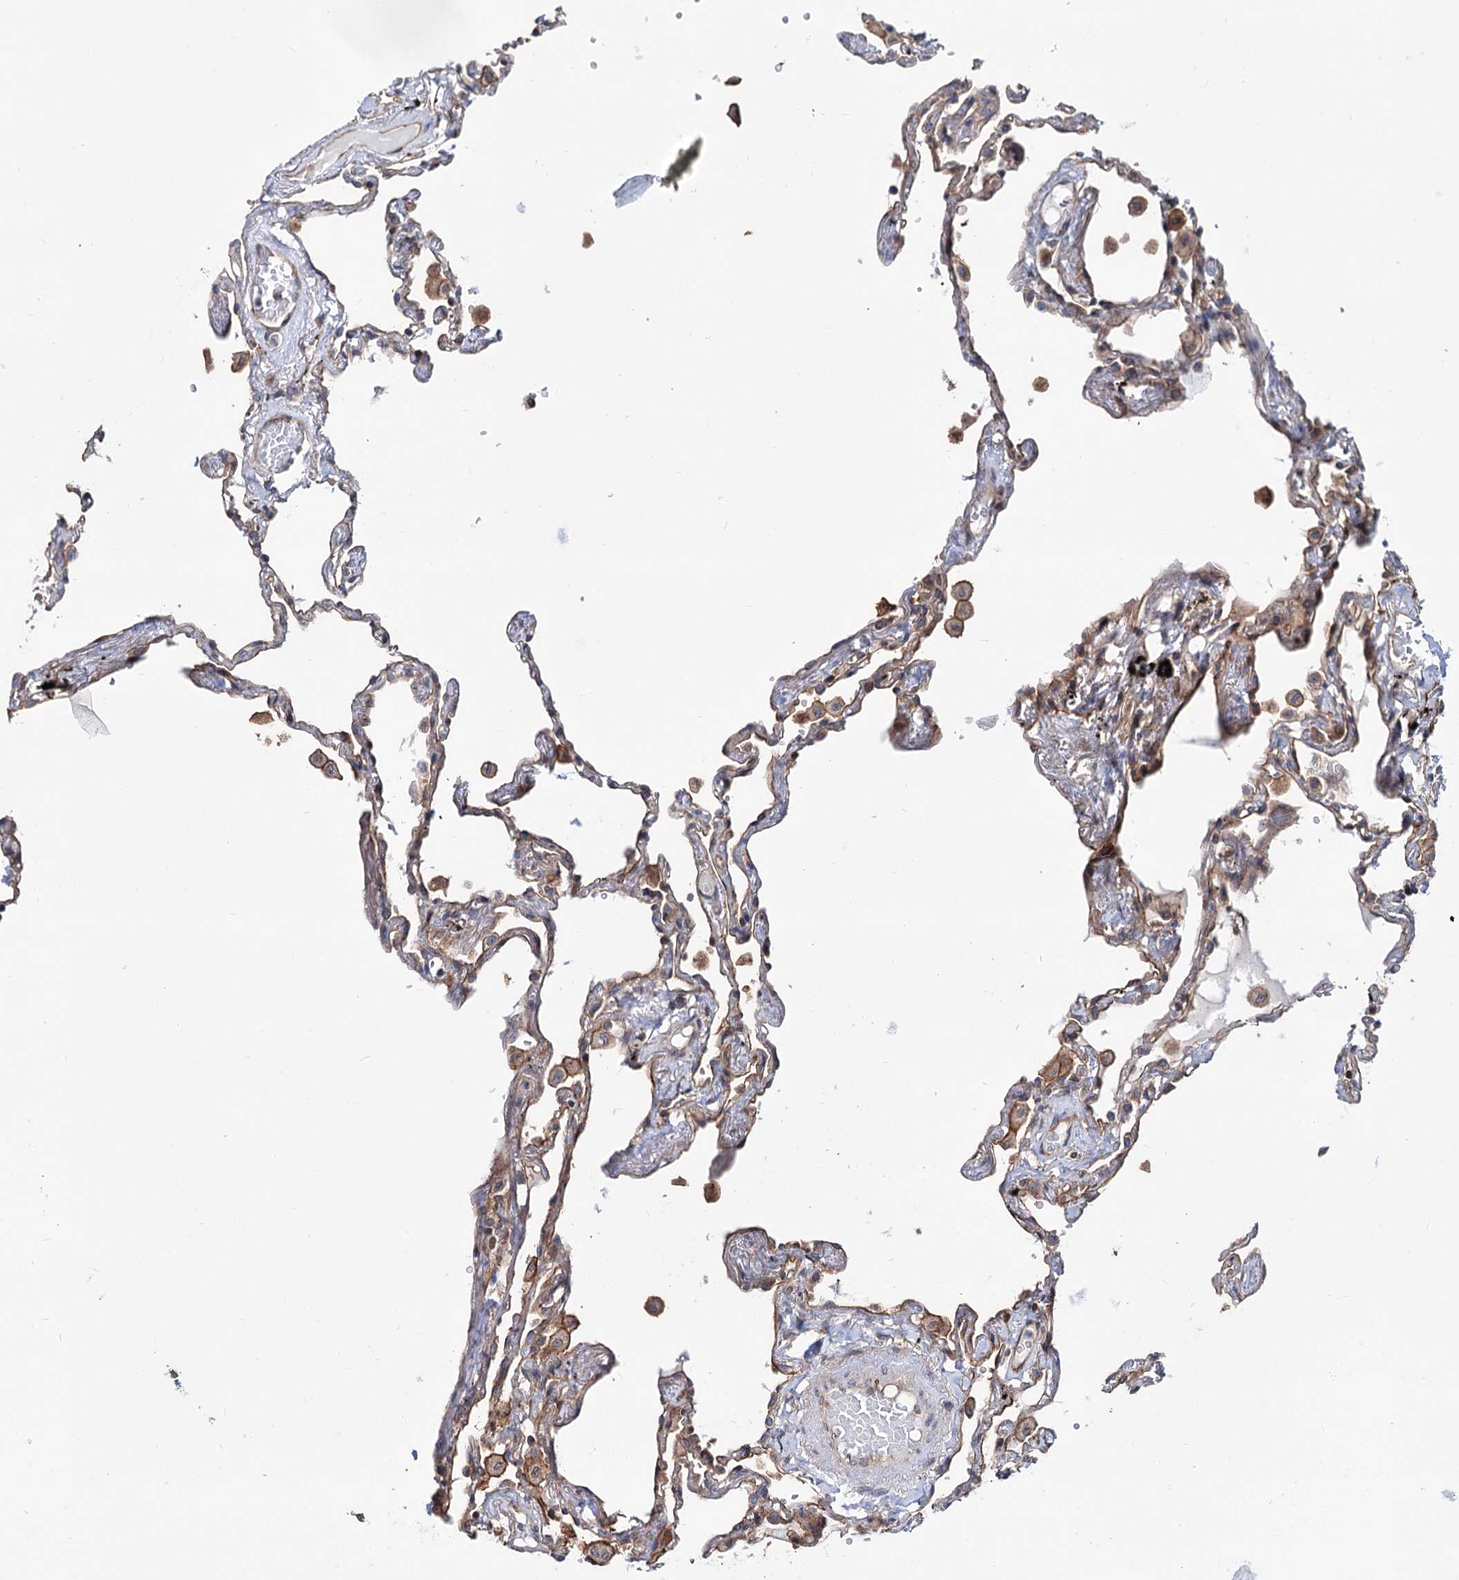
{"staining": {"intensity": "moderate", "quantity": "25%-75%", "location": "cytoplasmic/membranous"}, "tissue": "lung", "cell_type": "Alveolar cells", "image_type": "normal", "snomed": [{"axis": "morphology", "description": "Normal tissue, NOS"}, {"axis": "topography", "description": "Lung"}], "caption": "Immunohistochemistry (IHC) of normal human lung demonstrates medium levels of moderate cytoplasmic/membranous positivity in approximately 25%-75% of alveolar cells. (Brightfield microscopy of DAB IHC at high magnification).", "gene": "PTDSS2", "patient": {"sex": "female", "age": 67}}